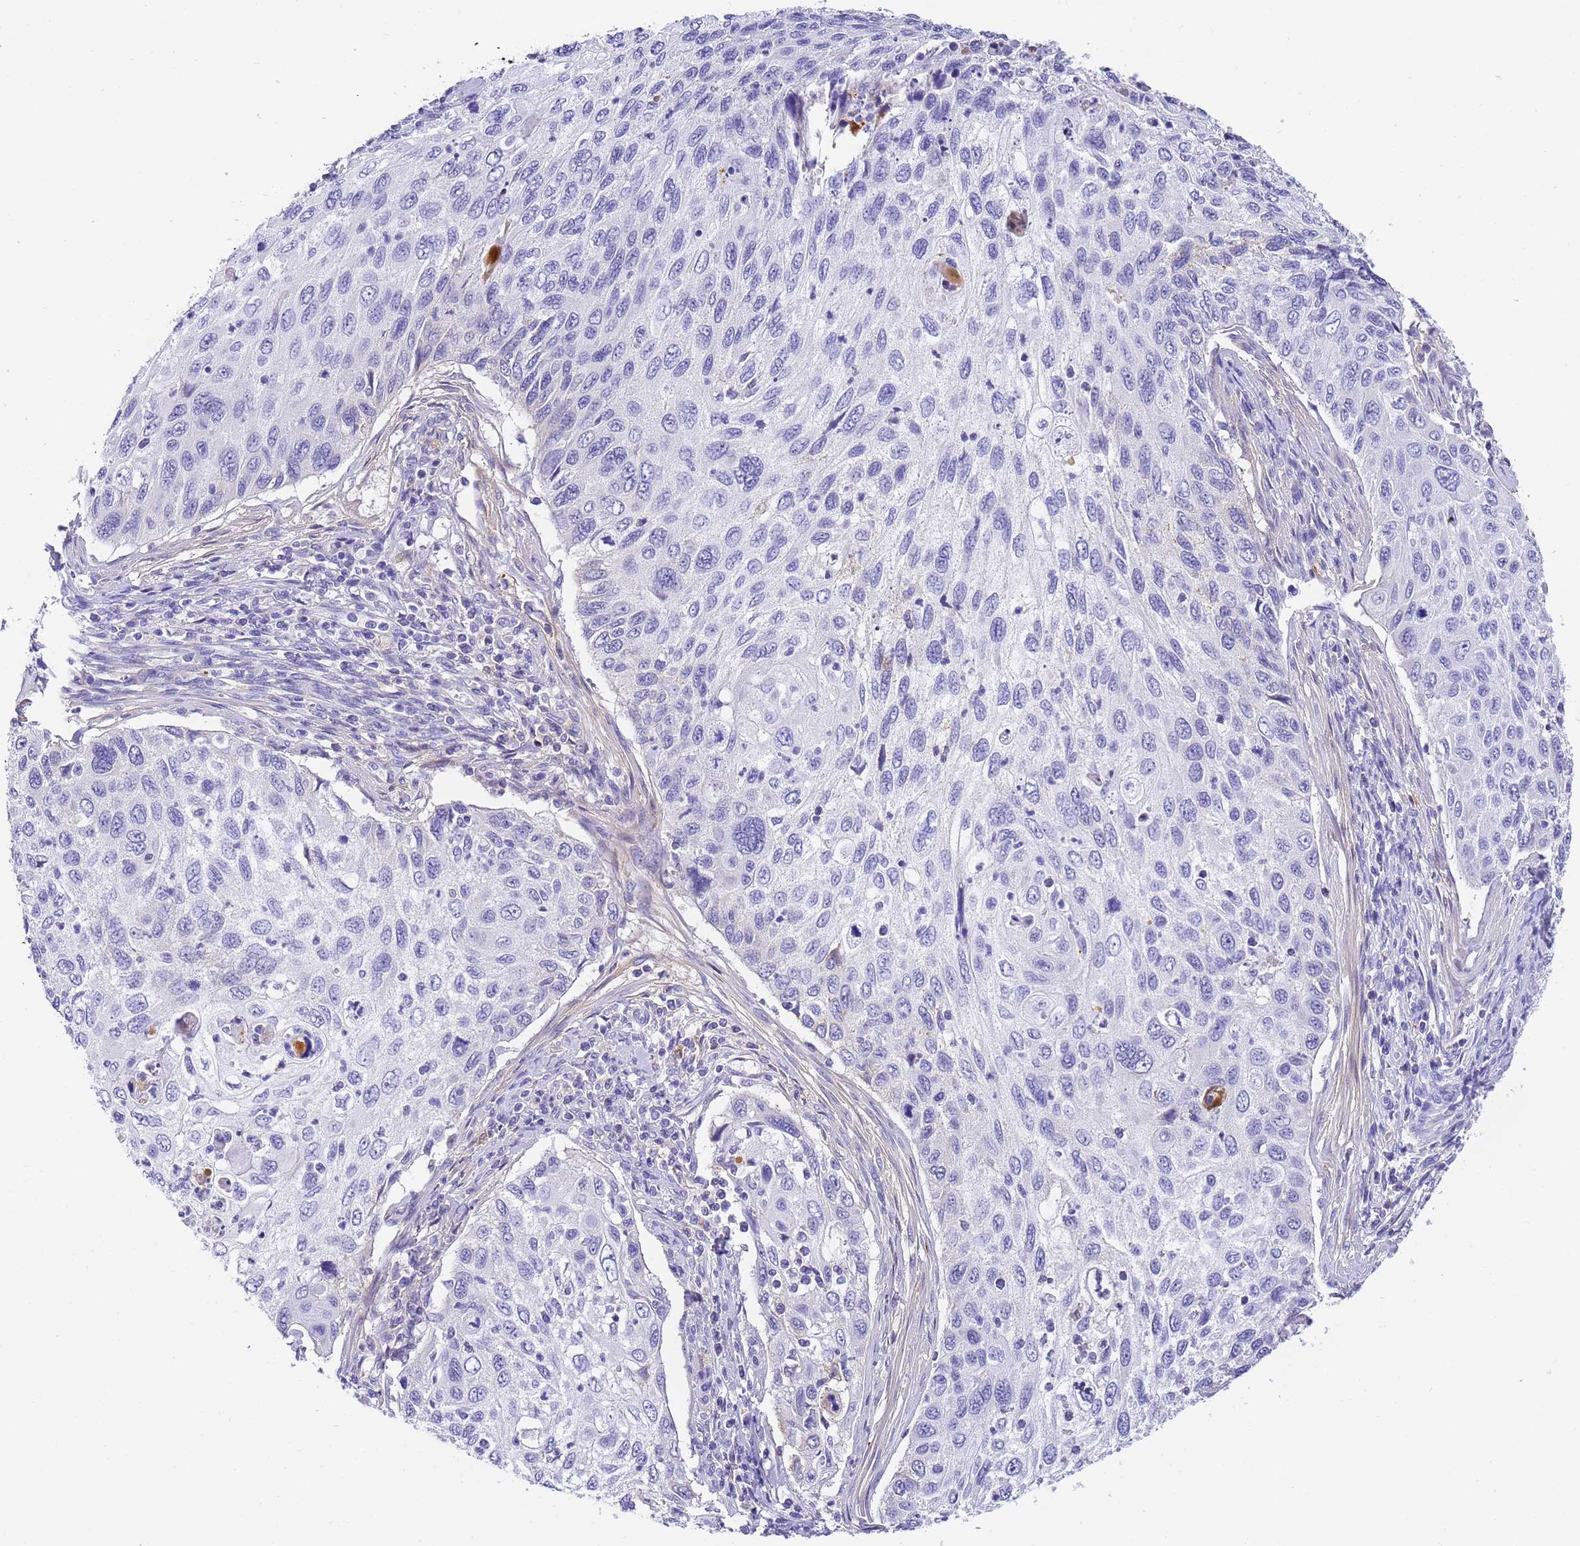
{"staining": {"intensity": "negative", "quantity": "none", "location": "none"}, "tissue": "cervical cancer", "cell_type": "Tumor cells", "image_type": "cancer", "snomed": [{"axis": "morphology", "description": "Squamous cell carcinoma, NOS"}, {"axis": "topography", "description": "Cervix"}], "caption": "A histopathology image of cervical cancer (squamous cell carcinoma) stained for a protein reveals no brown staining in tumor cells. (Brightfield microscopy of DAB immunohistochemistry at high magnification).", "gene": "CFHR2", "patient": {"sex": "female", "age": 70}}